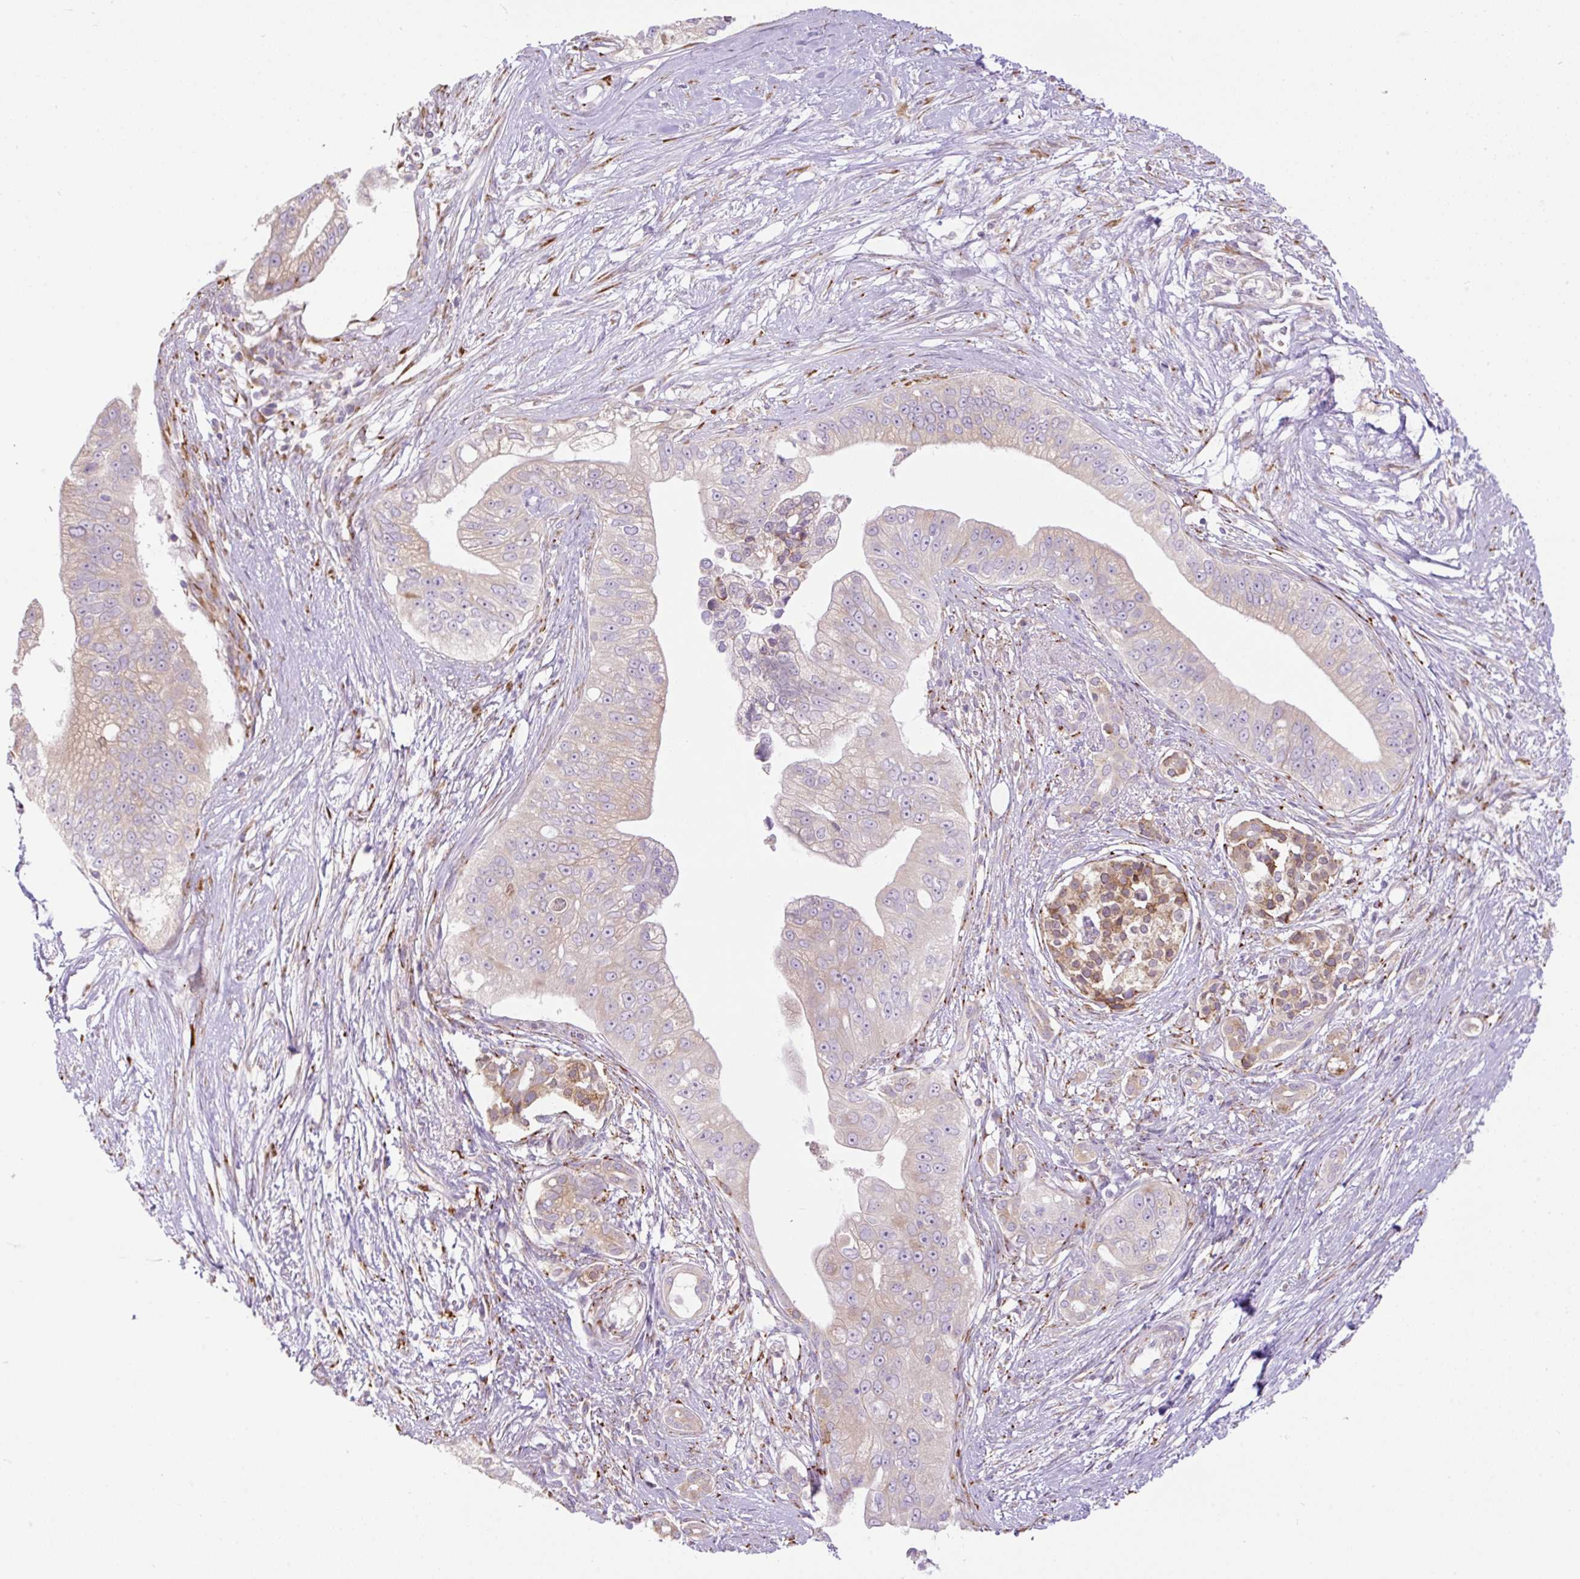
{"staining": {"intensity": "negative", "quantity": "none", "location": "none"}, "tissue": "pancreatic cancer", "cell_type": "Tumor cells", "image_type": "cancer", "snomed": [{"axis": "morphology", "description": "Adenocarcinoma, NOS"}, {"axis": "topography", "description": "Pancreas"}], "caption": "The histopathology image reveals no significant positivity in tumor cells of pancreatic adenocarcinoma.", "gene": "POFUT1", "patient": {"sex": "male", "age": 70}}